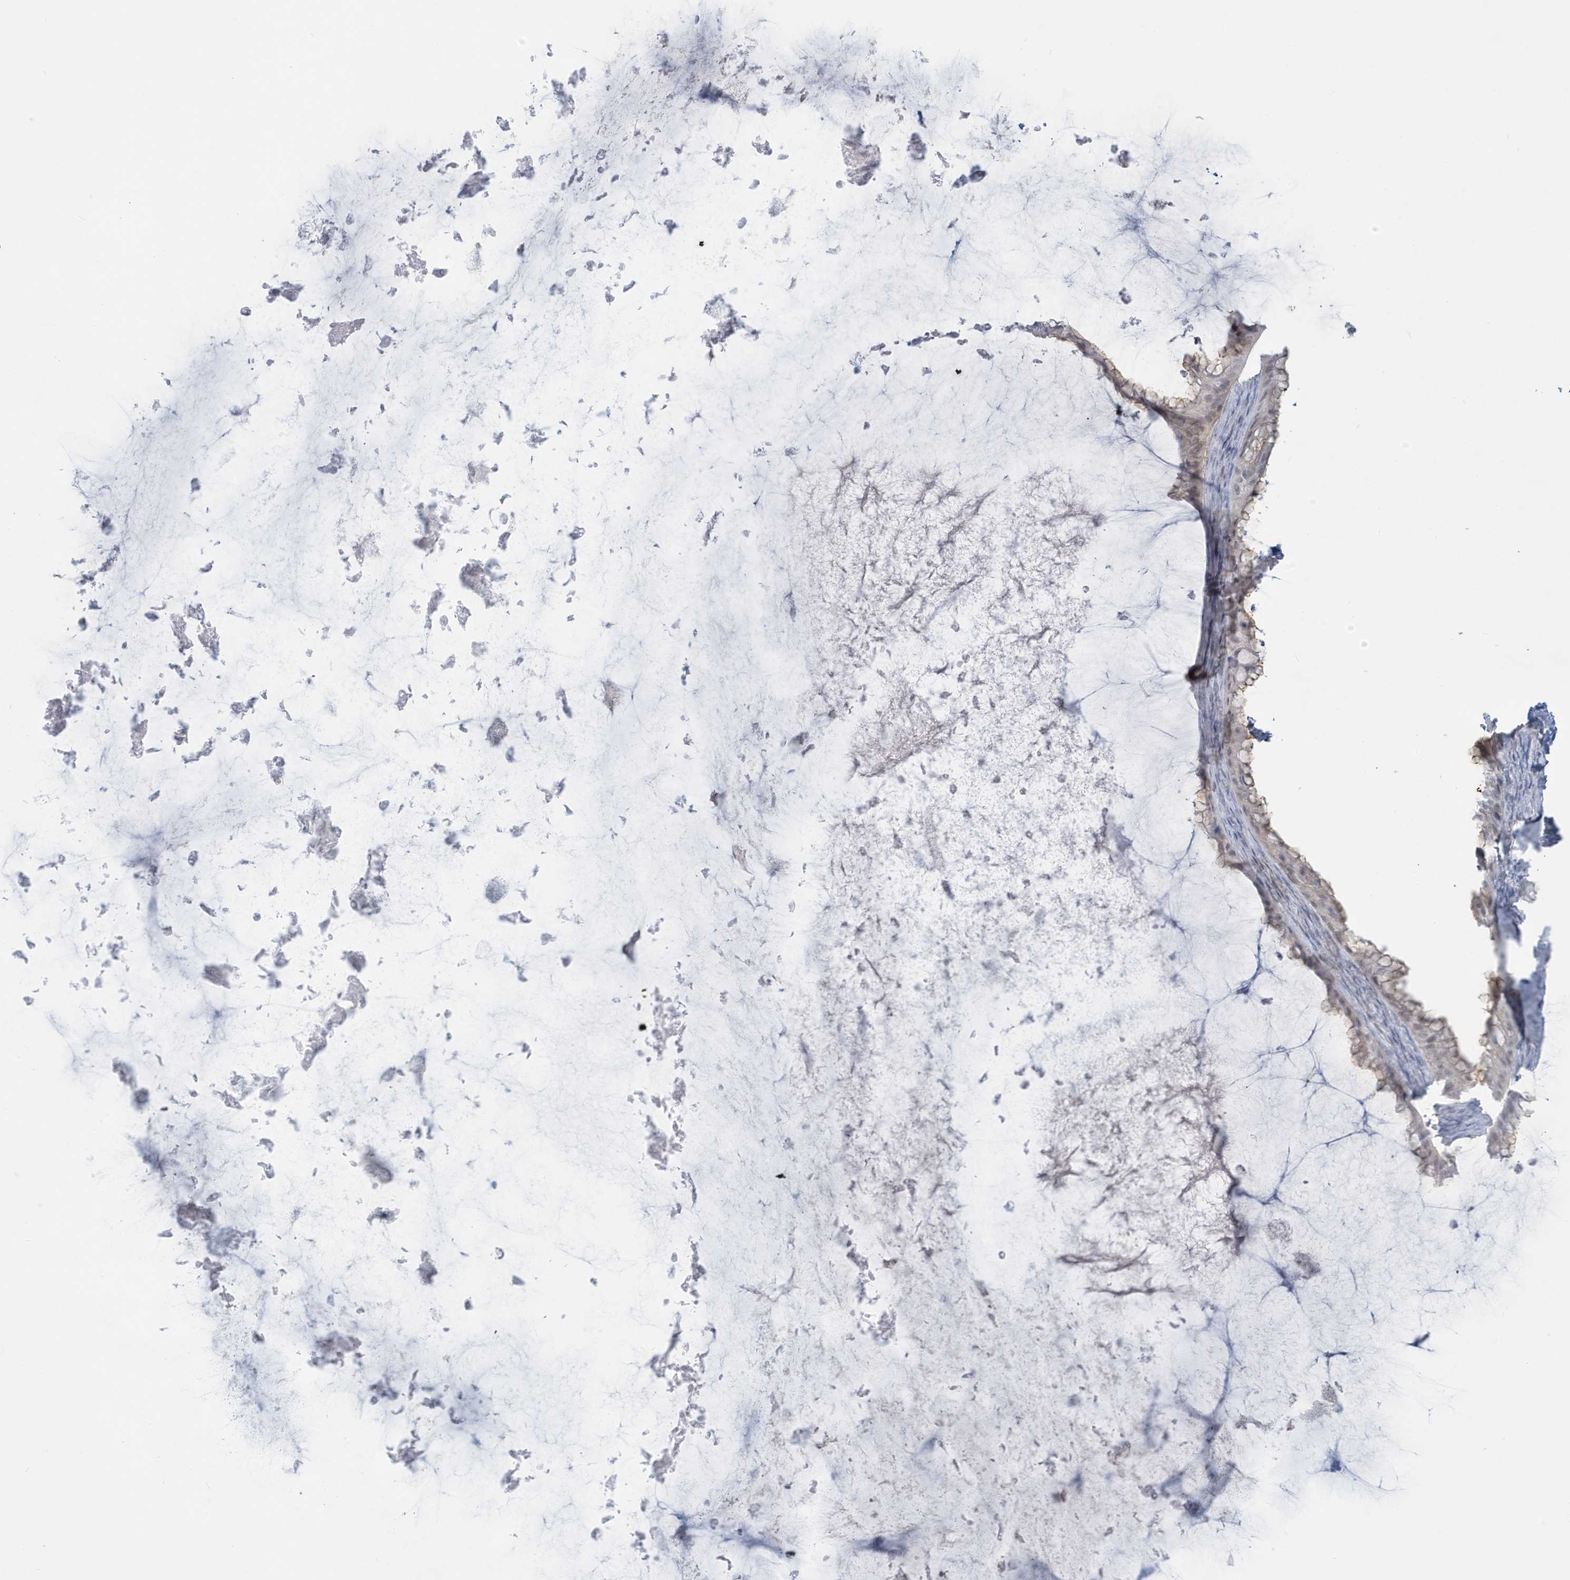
{"staining": {"intensity": "weak", "quantity": "<25%", "location": "nuclear"}, "tissue": "ovarian cancer", "cell_type": "Tumor cells", "image_type": "cancer", "snomed": [{"axis": "morphology", "description": "Cystadenocarcinoma, mucinous, NOS"}, {"axis": "topography", "description": "Ovary"}], "caption": "The micrograph demonstrates no staining of tumor cells in ovarian mucinous cystadenocarcinoma.", "gene": "HERC6", "patient": {"sex": "female", "age": 61}}